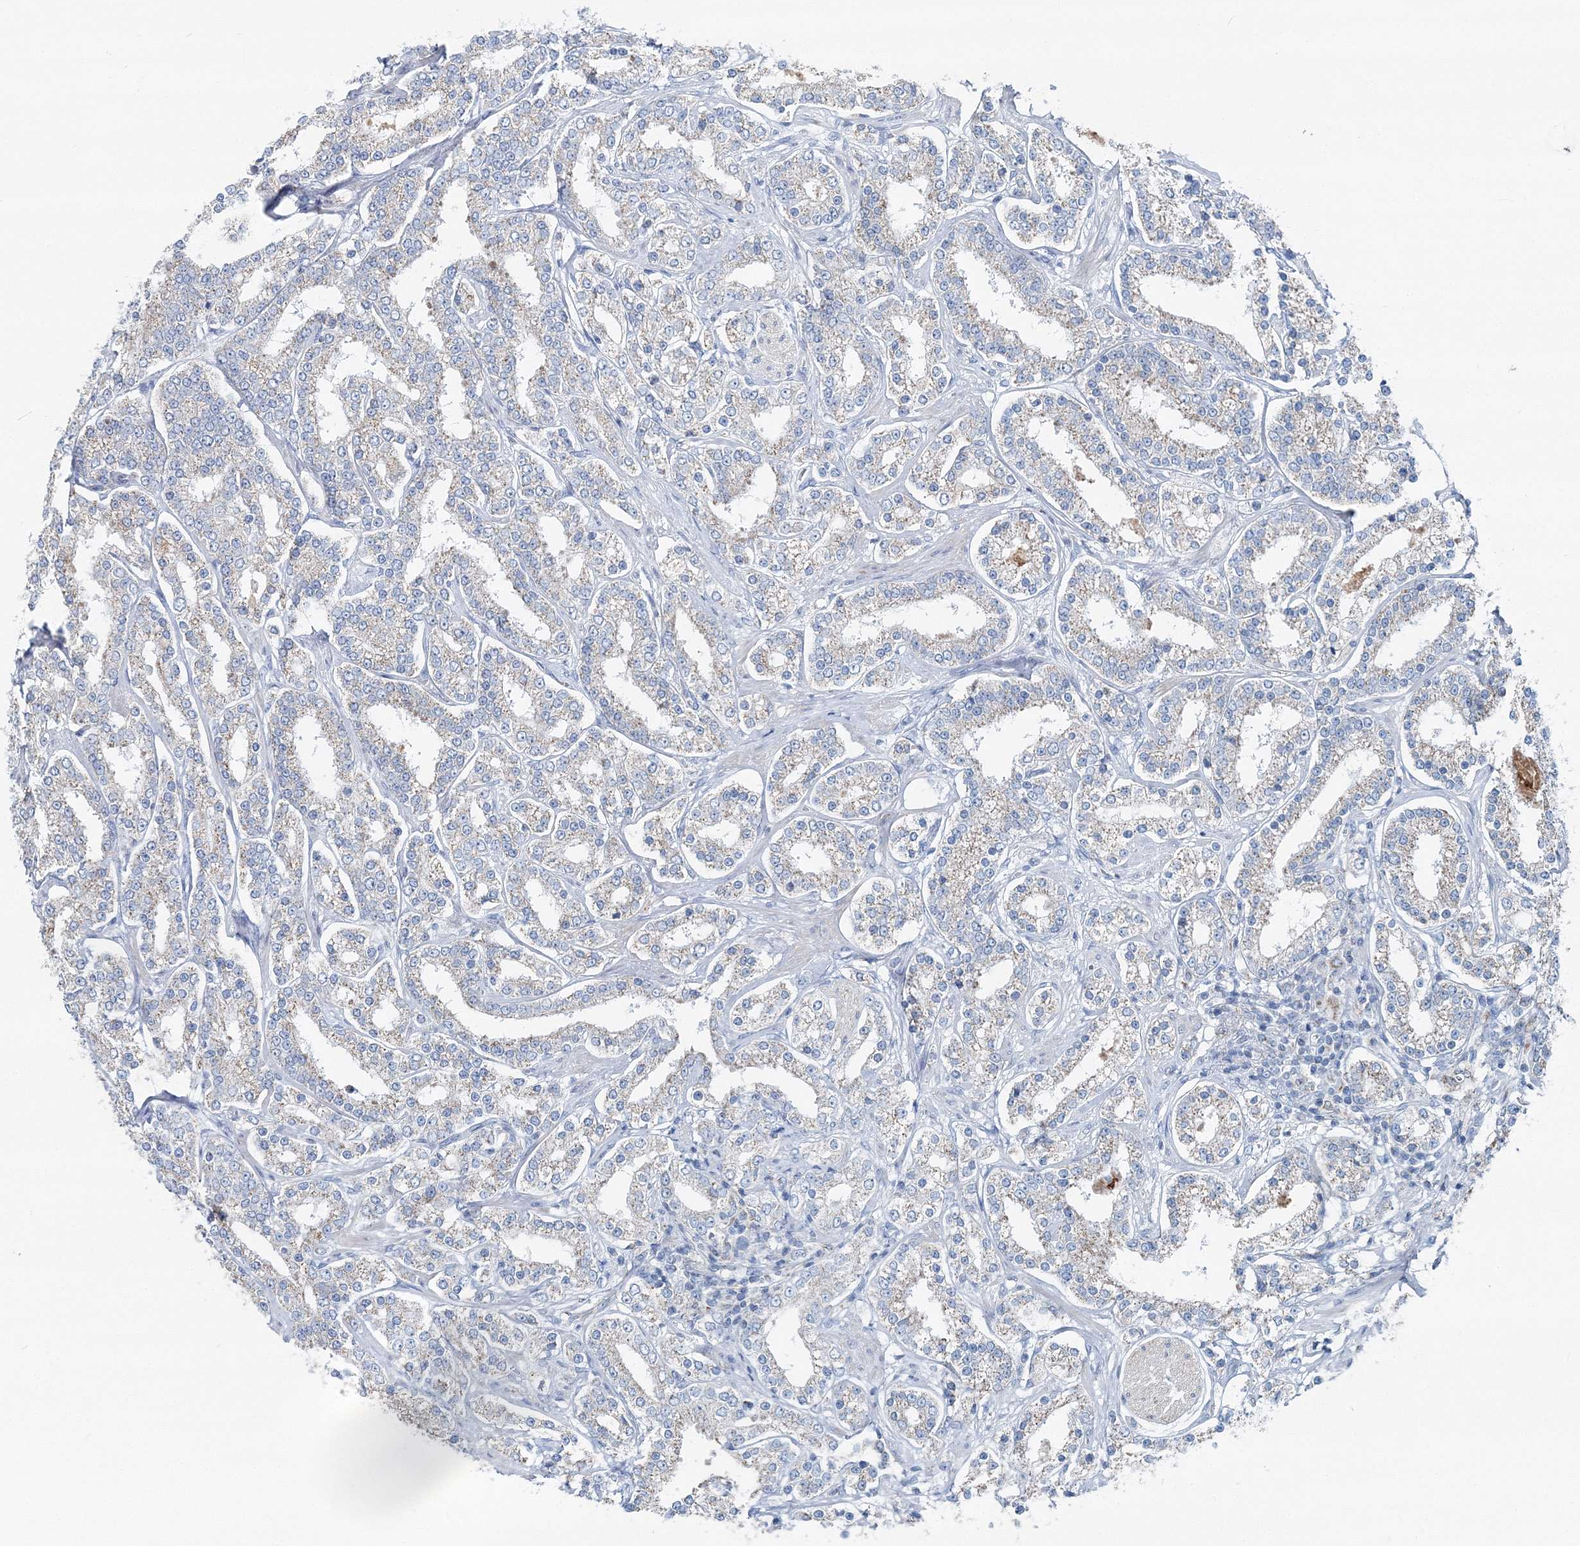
{"staining": {"intensity": "weak", "quantity": "25%-75%", "location": "cytoplasmic/membranous"}, "tissue": "prostate cancer", "cell_type": "Tumor cells", "image_type": "cancer", "snomed": [{"axis": "morphology", "description": "Normal tissue, NOS"}, {"axis": "morphology", "description": "Adenocarcinoma, High grade"}, {"axis": "topography", "description": "Prostate"}], "caption": "Adenocarcinoma (high-grade) (prostate) was stained to show a protein in brown. There is low levels of weak cytoplasmic/membranous staining in approximately 25%-75% of tumor cells.", "gene": "GABARAPL2", "patient": {"sex": "male", "age": 83}}